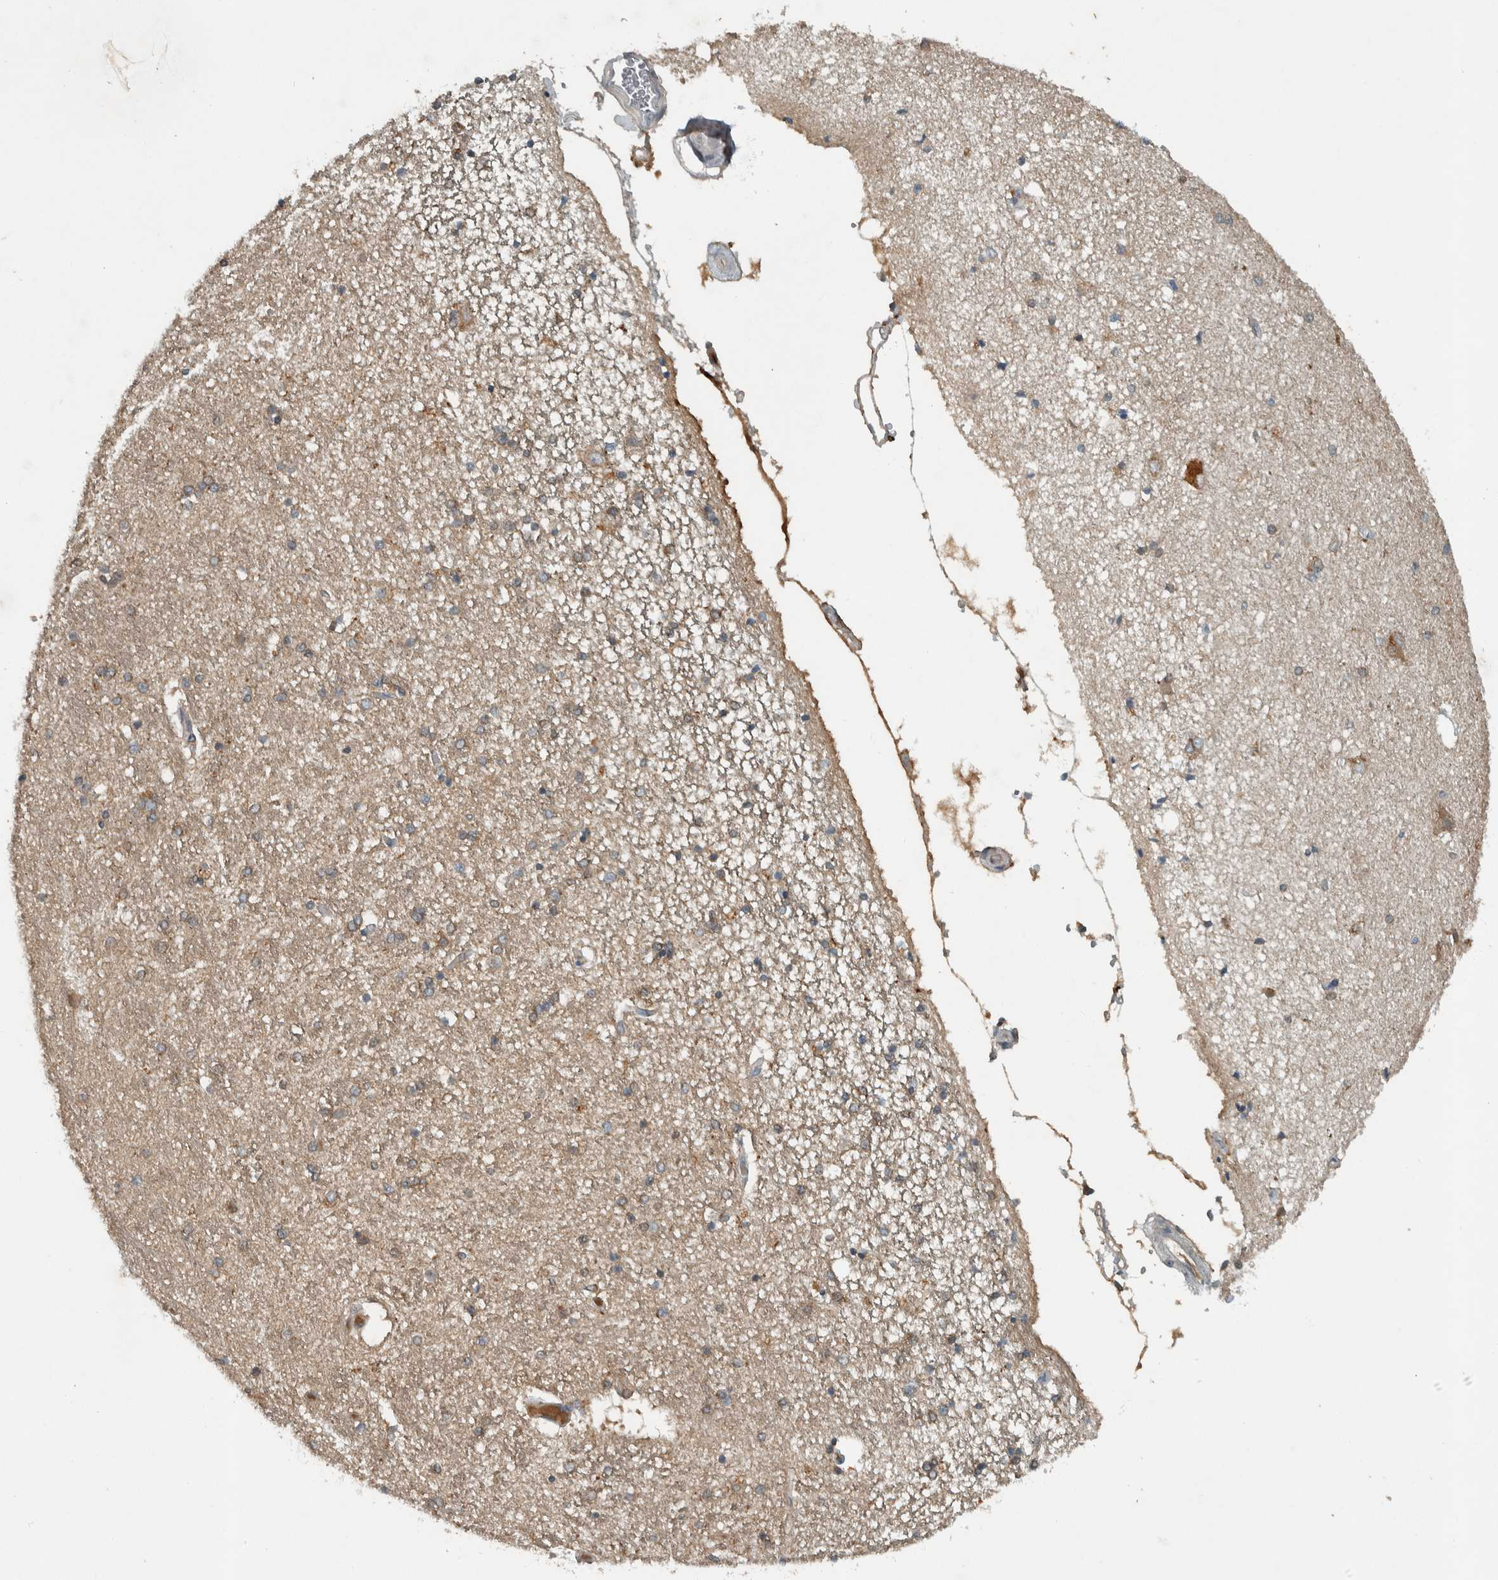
{"staining": {"intensity": "weak", "quantity": "25%-75%", "location": "cytoplasmic/membranous"}, "tissue": "hippocampus", "cell_type": "Glial cells", "image_type": "normal", "snomed": [{"axis": "morphology", "description": "Normal tissue, NOS"}, {"axis": "topography", "description": "Hippocampus"}], "caption": "Brown immunohistochemical staining in normal human hippocampus reveals weak cytoplasmic/membranous staining in approximately 25%-75% of glial cells. The staining was performed using DAB (3,3'-diaminobenzidine), with brown indicating positive protein expression. Nuclei are stained blue with hematoxylin.", "gene": "CLCN2", "patient": {"sex": "female", "age": 54}}